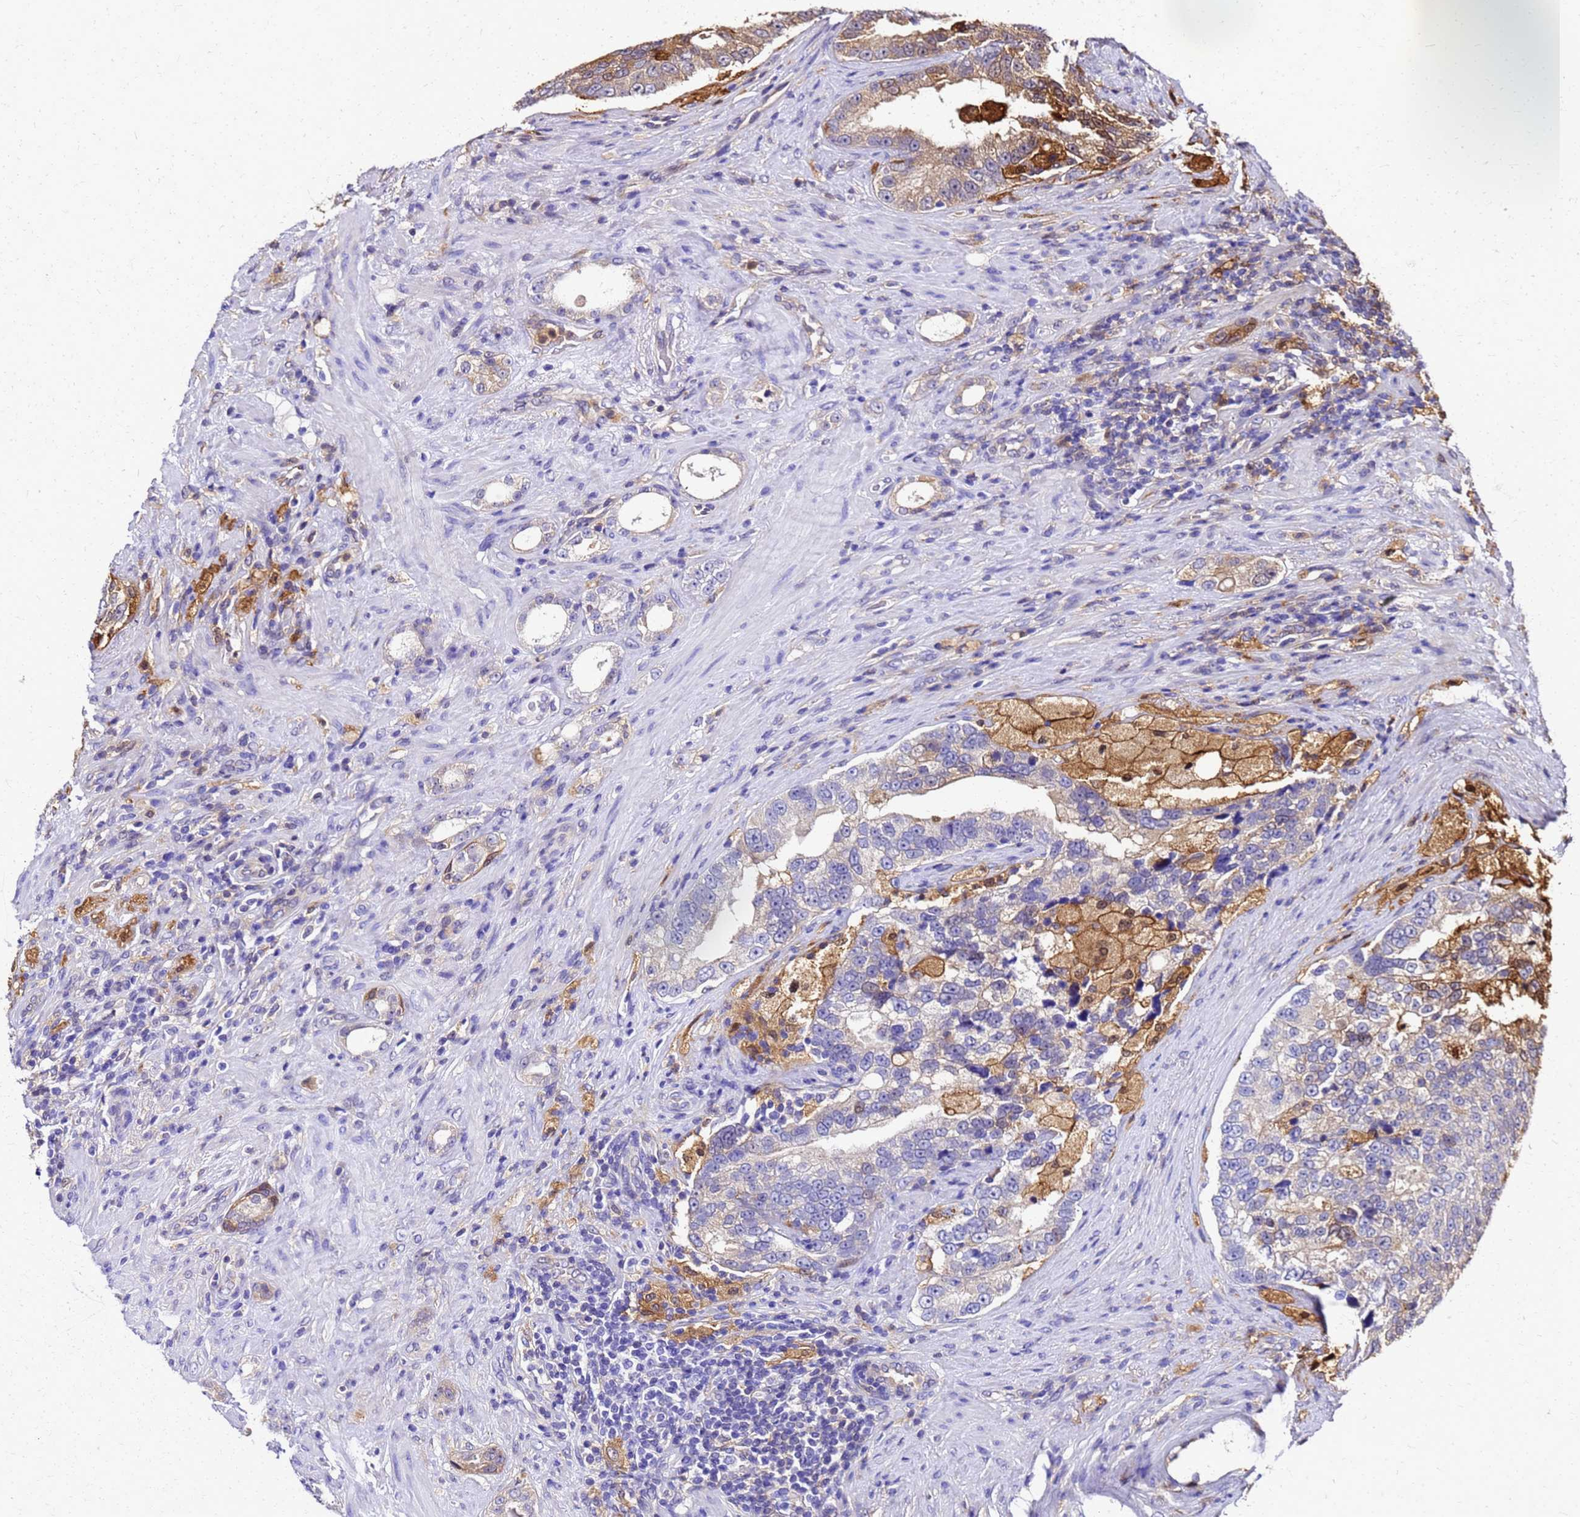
{"staining": {"intensity": "moderate", "quantity": "<25%", "location": "cytoplasmic/membranous,nuclear"}, "tissue": "prostate cancer", "cell_type": "Tumor cells", "image_type": "cancer", "snomed": [{"axis": "morphology", "description": "Adenocarcinoma, High grade"}, {"axis": "topography", "description": "Prostate"}], "caption": "Protein expression analysis of human prostate cancer (high-grade adenocarcinoma) reveals moderate cytoplasmic/membranous and nuclear staining in about <25% of tumor cells.", "gene": "S100A11", "patient": {"sex": "male", "age": 70}}